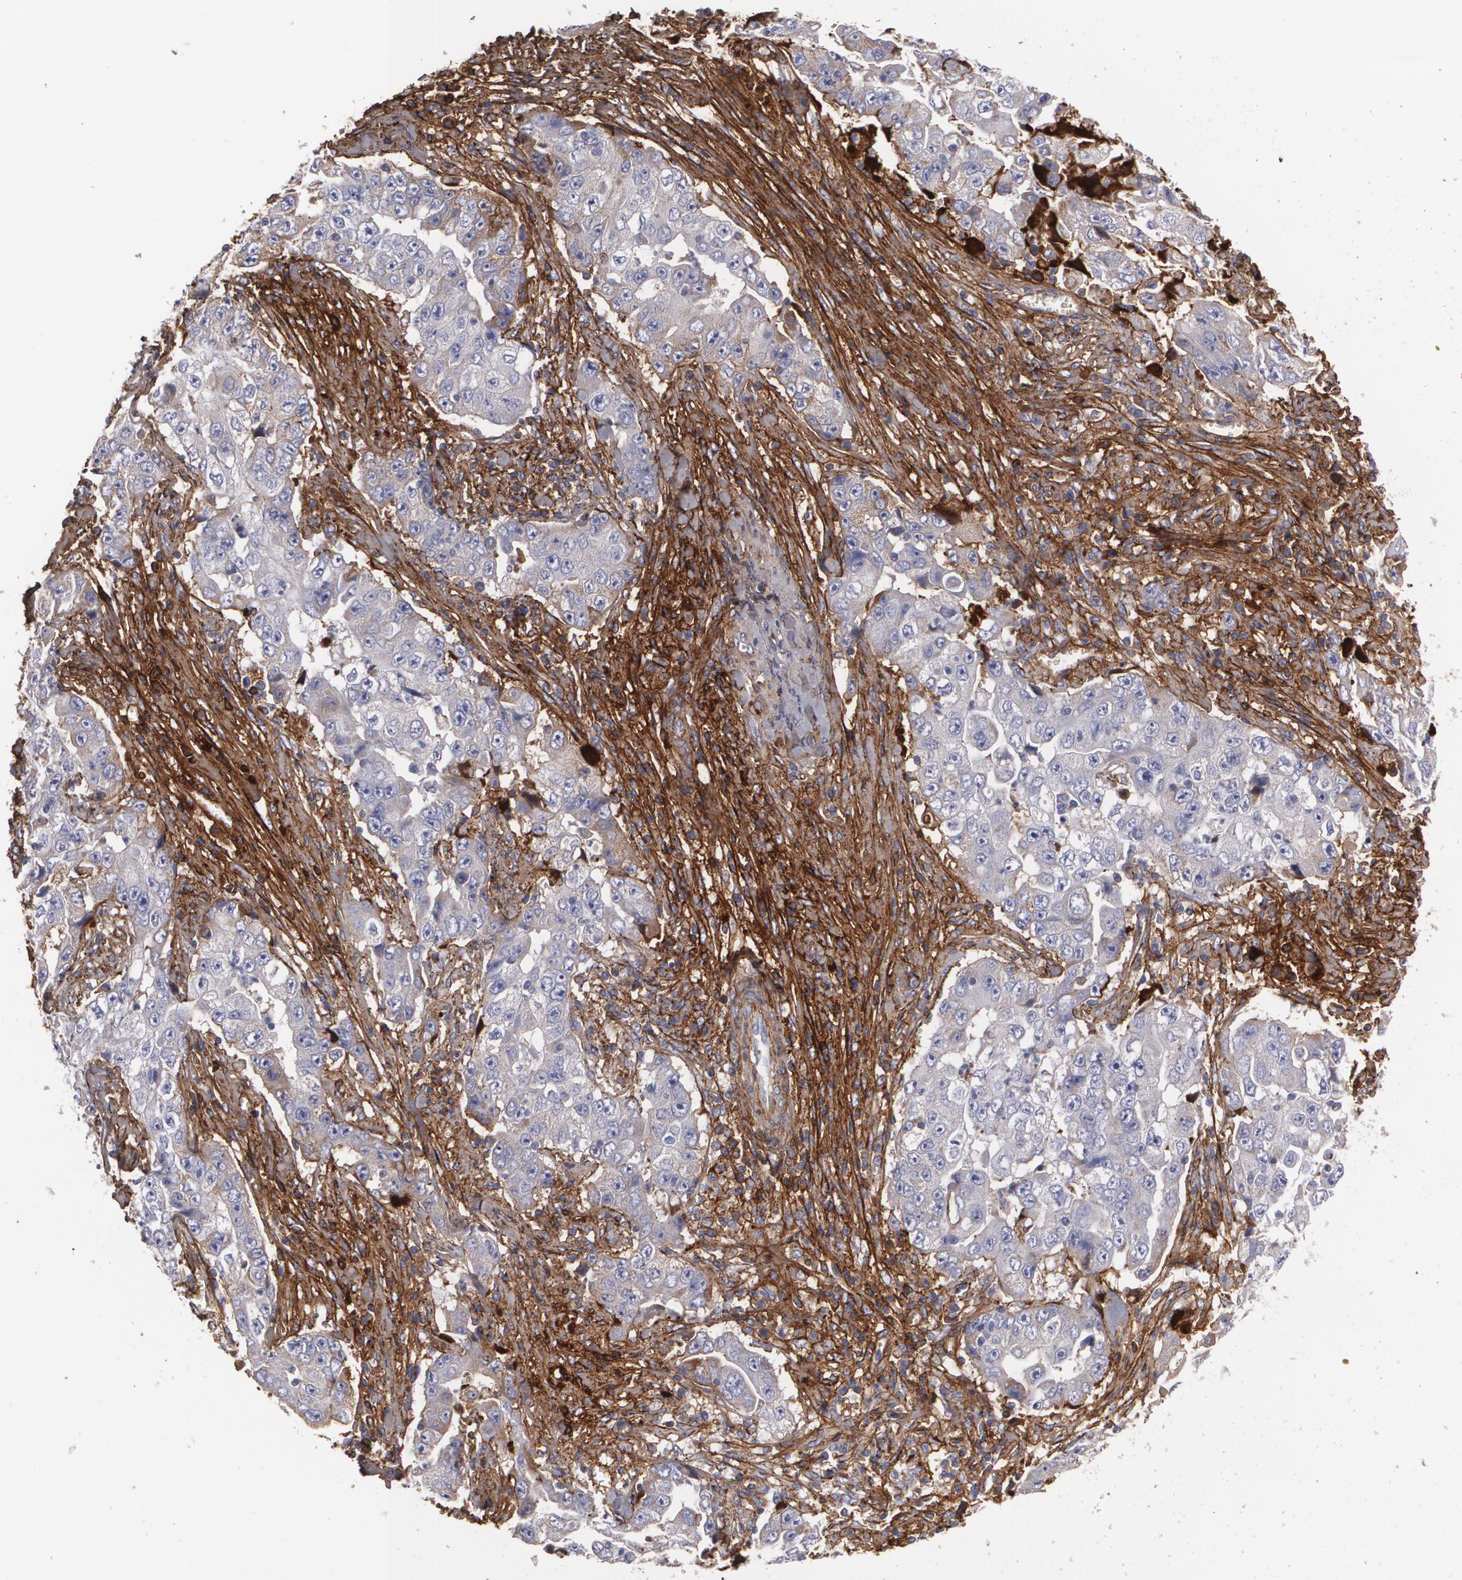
{"staining": {"intensity": "weak", "quantity": "<25%", "location": "cytoplasmic/membranous"}, "tissue": "lung cancer", "cell_type": "Tumor cells", "image_type": "cancer", "snomed": [{"axis": "morphology", "description": "Squamous cell carcinoma, NOS"}, {"axis": "topography", "description": "Lung"}], "caption": "Protein analysis of lung squamous cell carcinoma demonstrates no significant expression in tumor cells.", "gene": "FBLN1", "patient": {"sex": "male", "age": 64}}